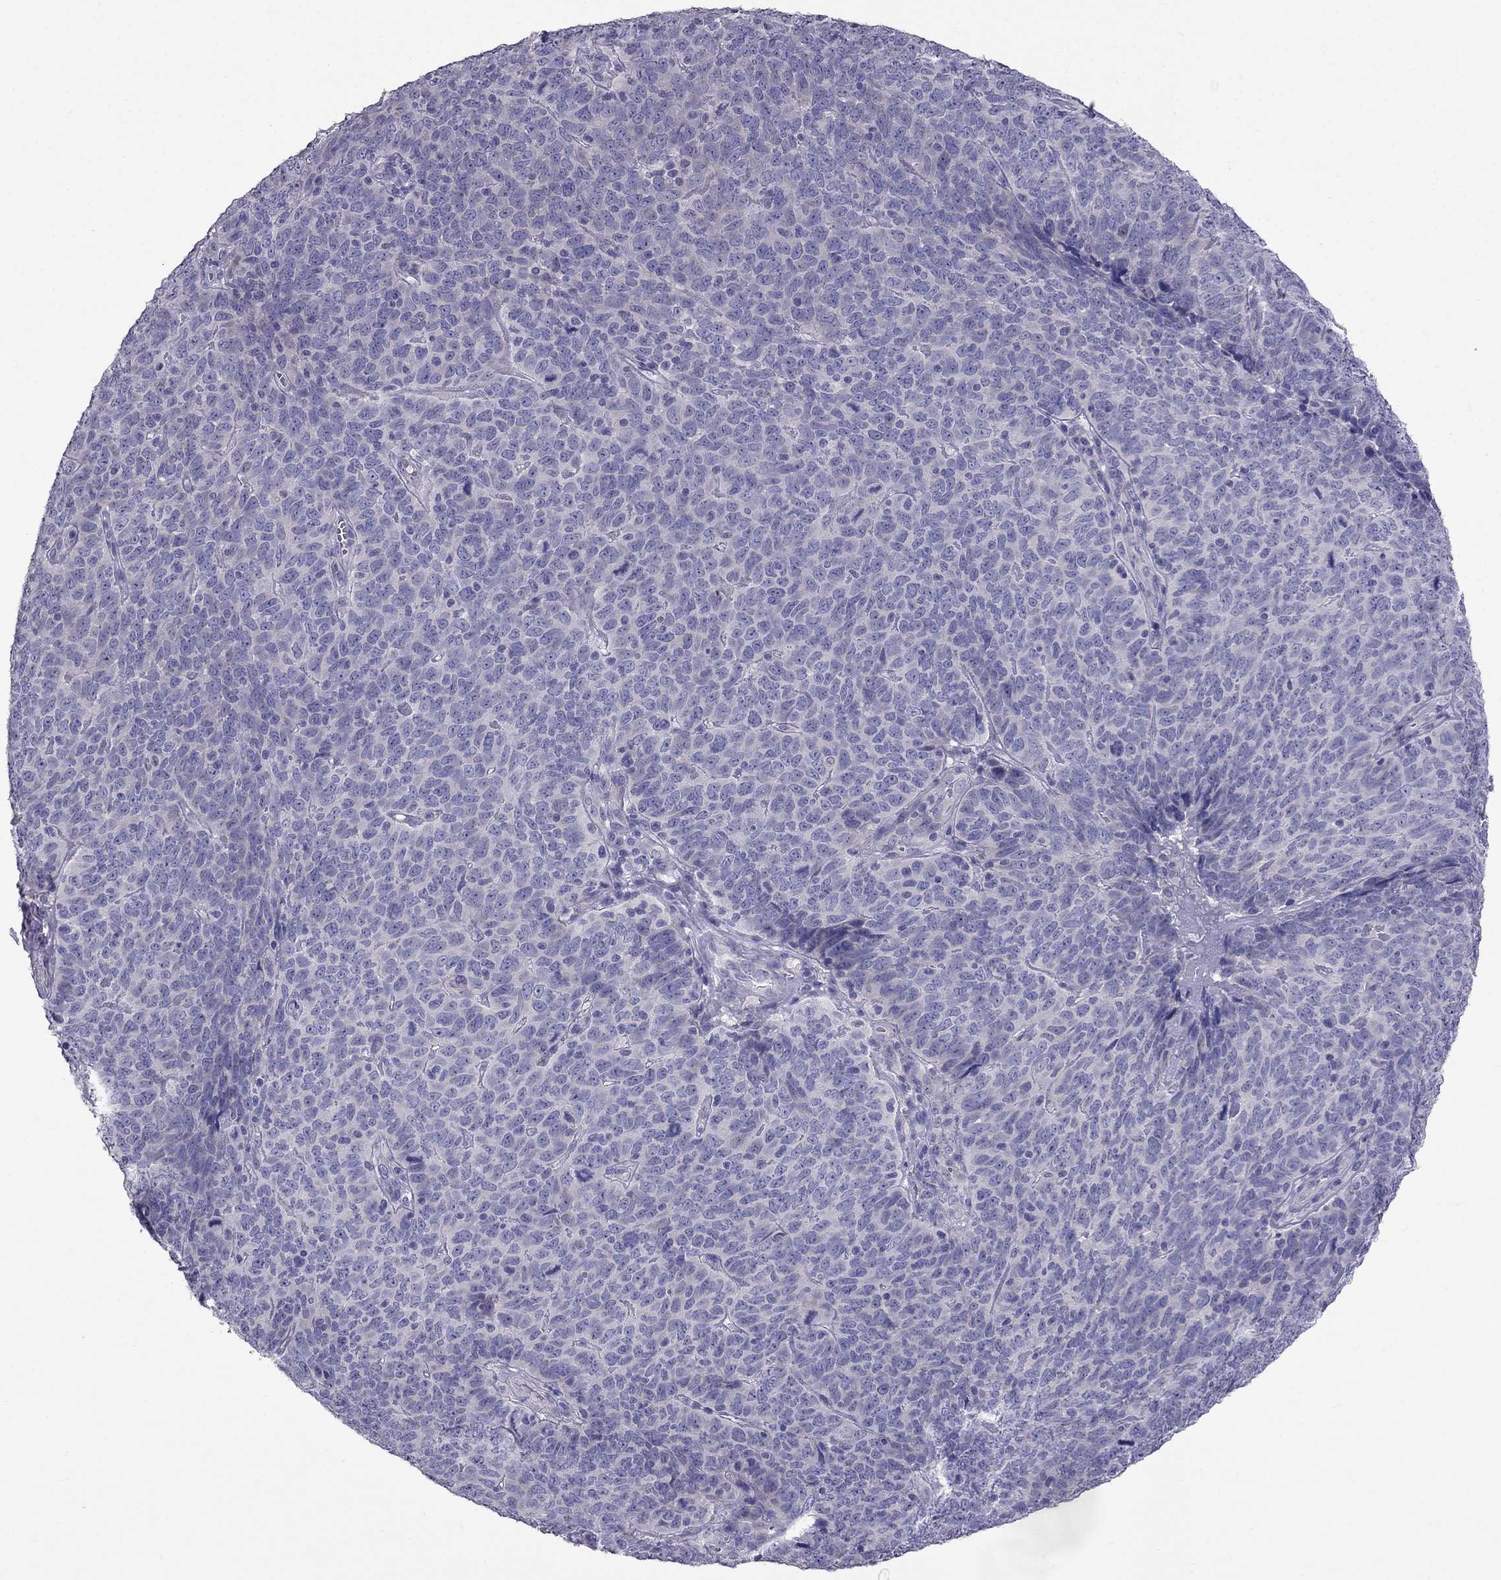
{"staining": {"intensity": "negative", "quantity": "none", "location": "none"}, "tissue": "skin cancer", "cell_type": "Tumor cells", "image_type": "cancer", "snomed": [{"axis": "morphology", "description": "Squamous cell carcinoma, NOS"}, {"axis": "topography", "description": "Skin"}, {"axis": "topography", "description": "Anal"}], "caption": "Tumor cells are negative for protein expression in human skin squamous cell carcinoma.", "gene": "OXCT2", "patient": {"sex": "female", "age": 51}}